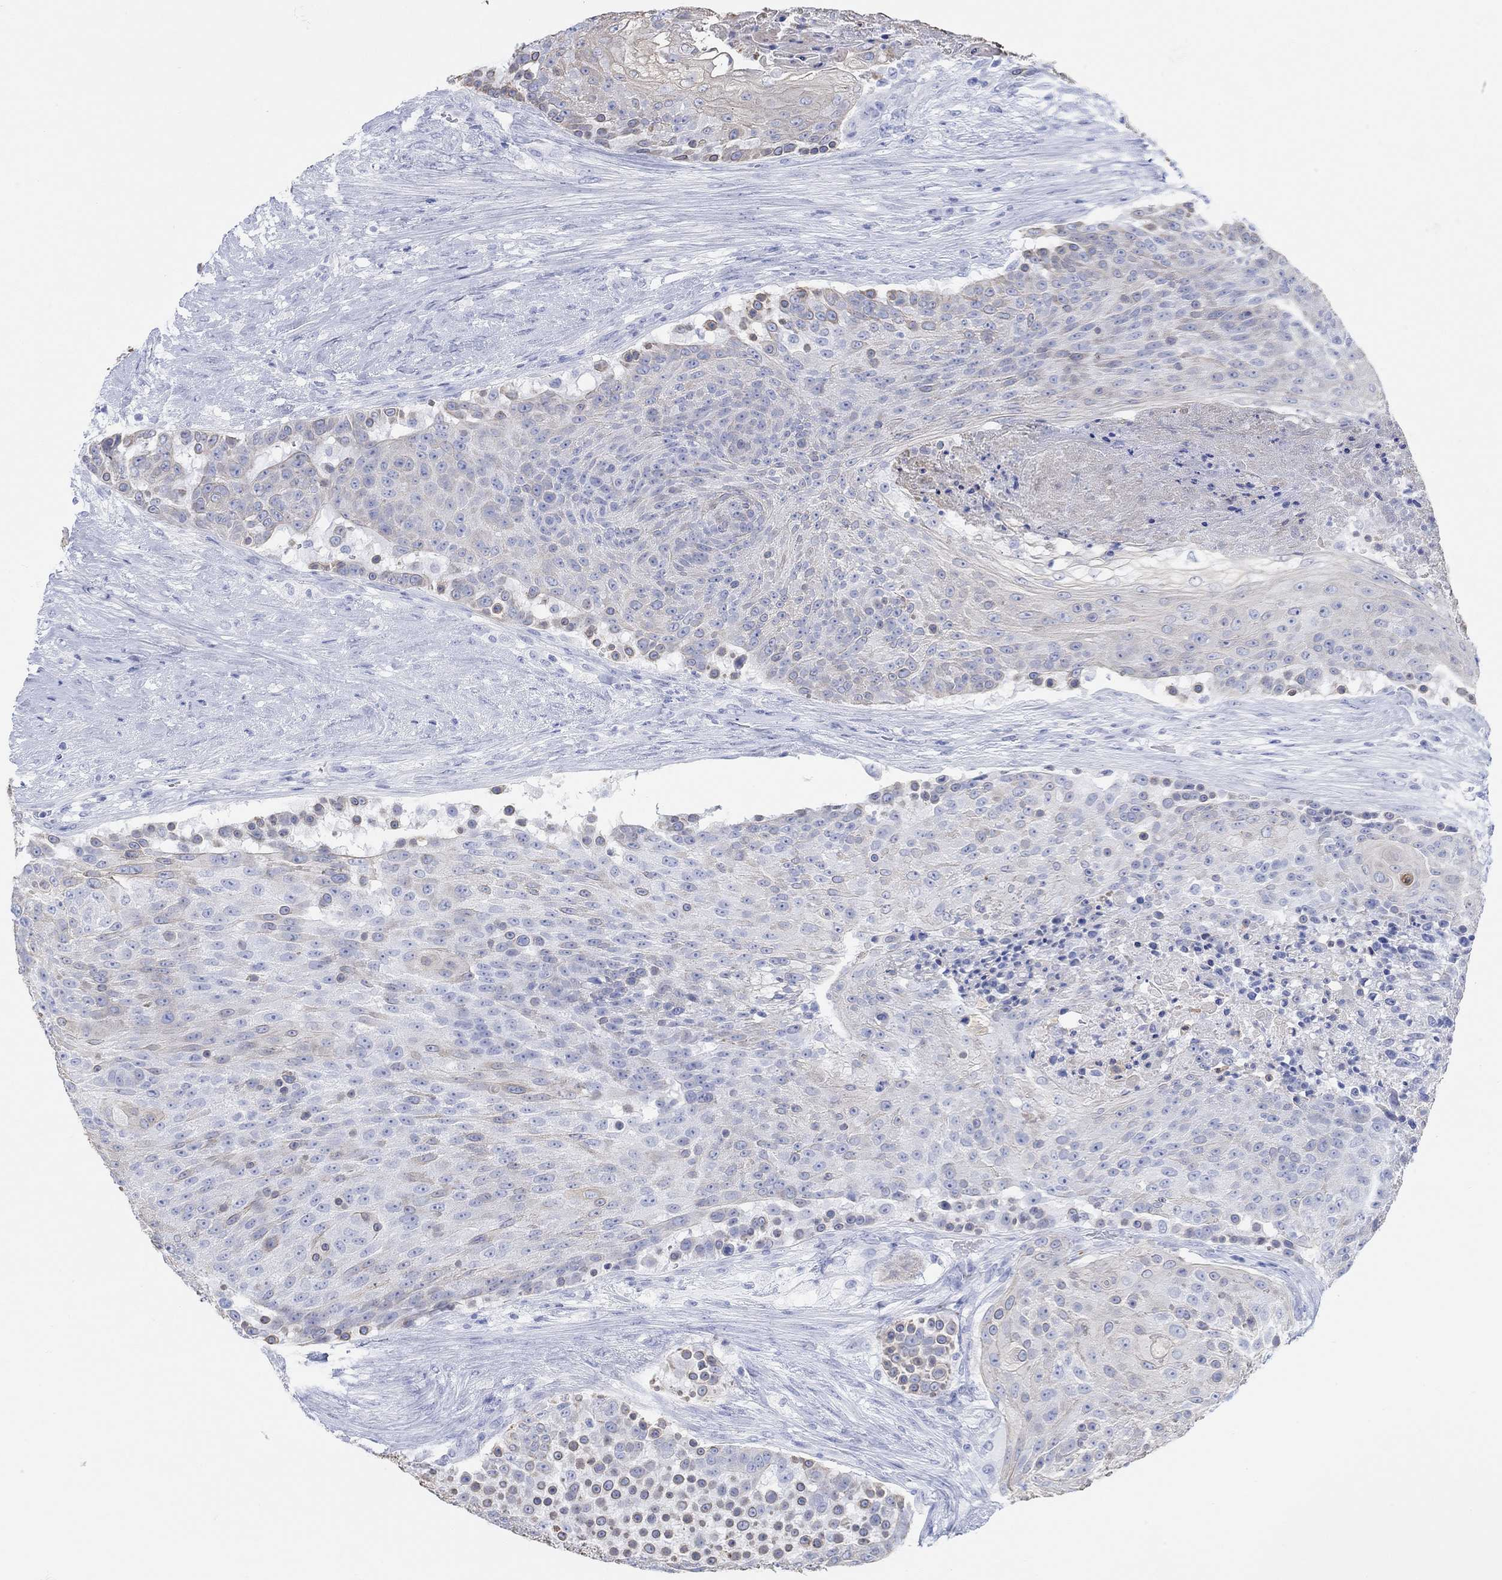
{"staining": {"intensity": "weak", "quantity": "<25%", "location": "cytoplasmic/membranous"}, "tissue": "urothelial cancer", "cell_type": "Tumor cells", "image_type": "cancer", "snomed": [{"axis": "morphology", "description": "Urothelial carcinoma, High grade"}, {"axis": "topography", "description": "Urinary bladder"}], "caption": "DAB (3,3'-diaminobenzidine) immunohistochemical staining of human urothelial cancer reveals no significant expression in tumor cells. Brightfield microscopy of immunohistochemistry stained with DAB (brown) and hematoxylin (blue), captured at high magnification.", "gene": "AK8", "patient": {"sex": "female", "age": 63}}